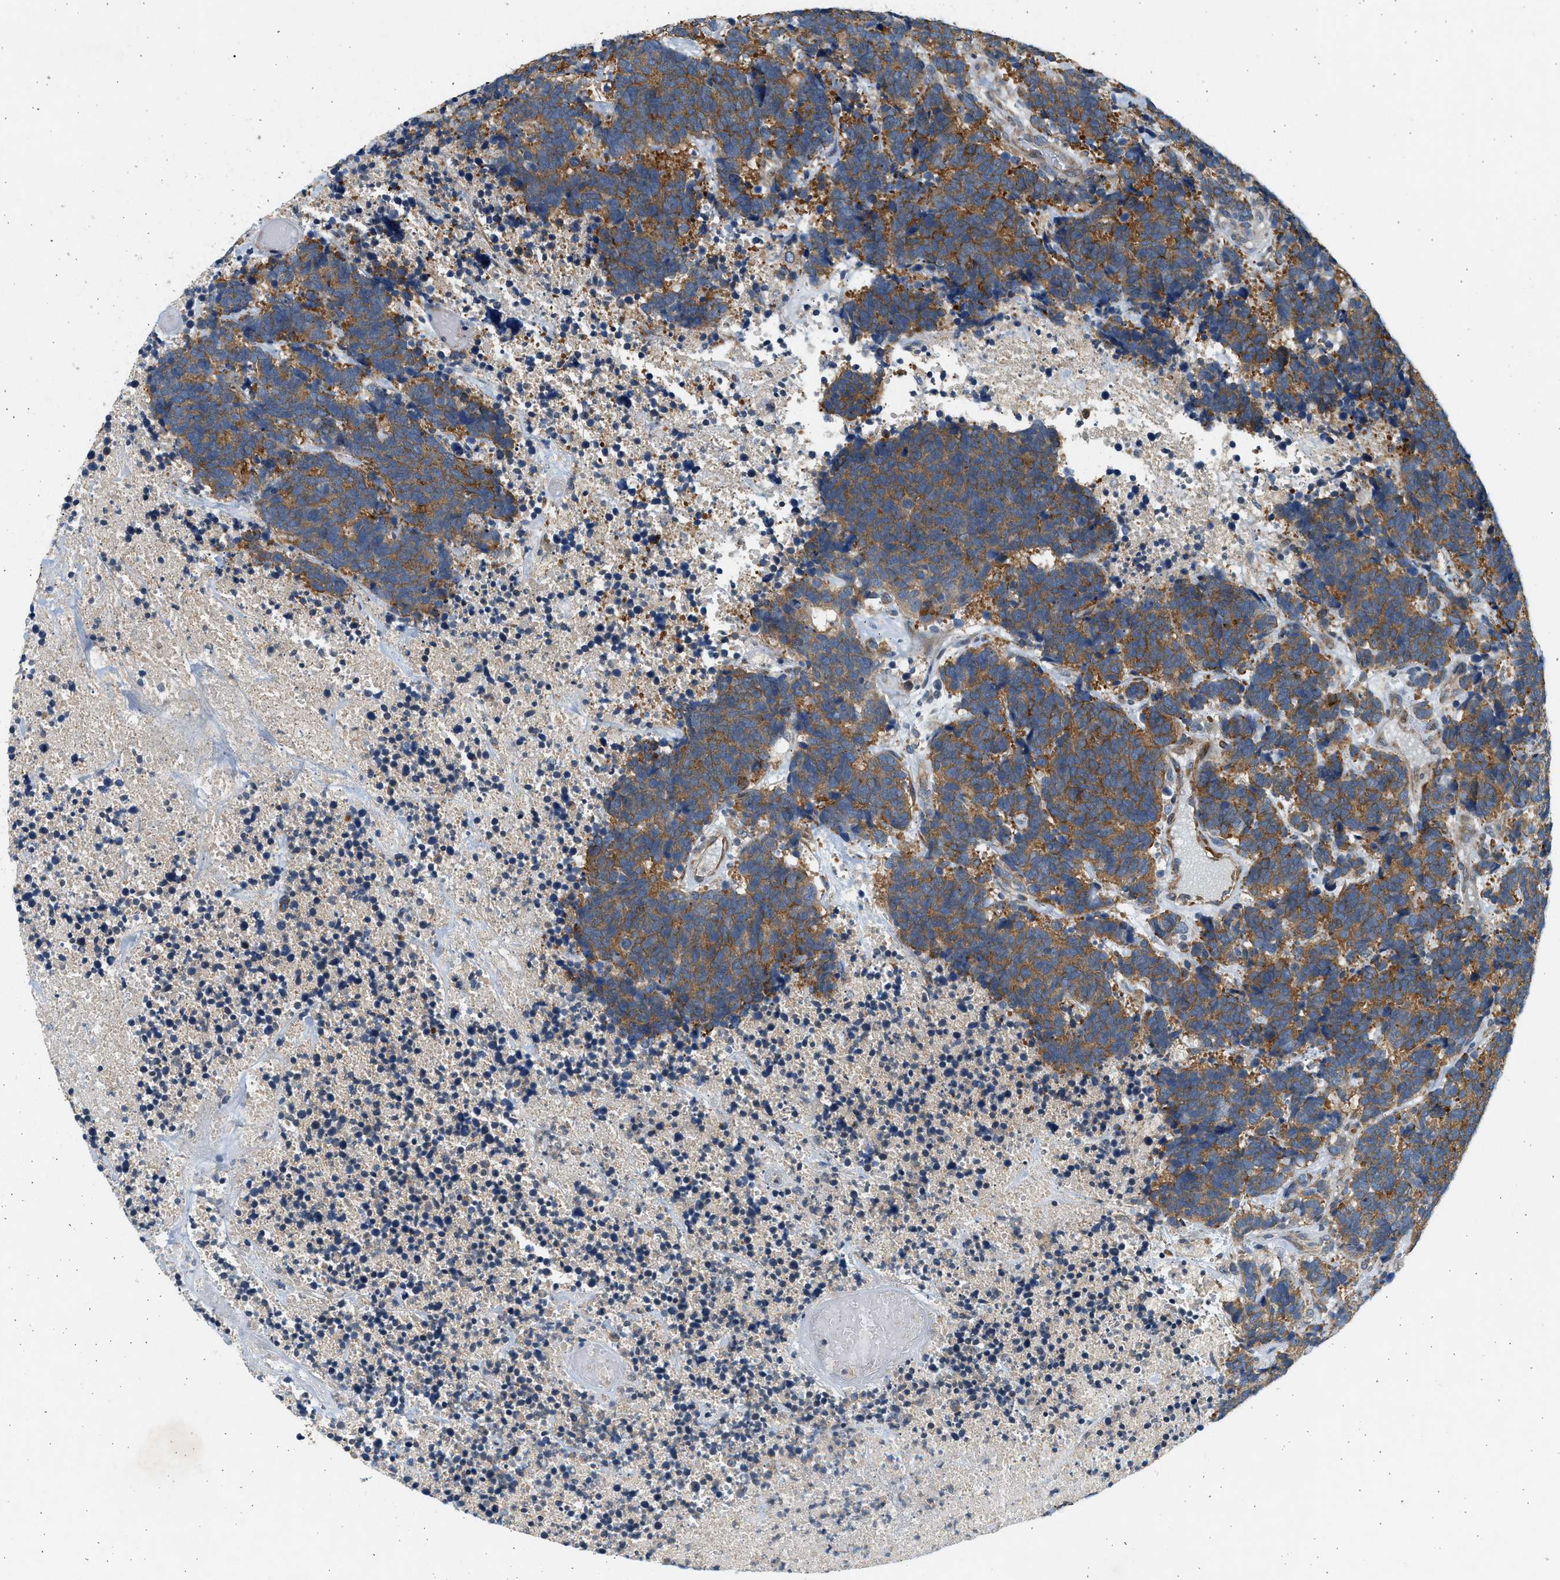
{"staining": {"intensity": "moderate", "quantity": ">75%", "location": "cytoplasmic/membranous"}, "tissue": "carcinoid", "cell_type": "Tumor cells", "image_type": "cancer", "snomed": [{"axis": "morphology", "description": "Carcinoma, NOS"}, {"axis": "morphology", "description": "Carcinoid, malignant, NOS"}, {"axis": "topography", "description": "Urinary bladder"}], "caption": "Malignant carcinoid was stained to show a protein in brown. There is medium levels of moderate cytoplasmic/membranous expression in about >75% of tumor cells. (DAB (3,3'-diaminobenzidine) IHC with brightfield microscopy, high magnification).", "gene": "KDELR2", "patient": {"sex": "male", "age": 57}}